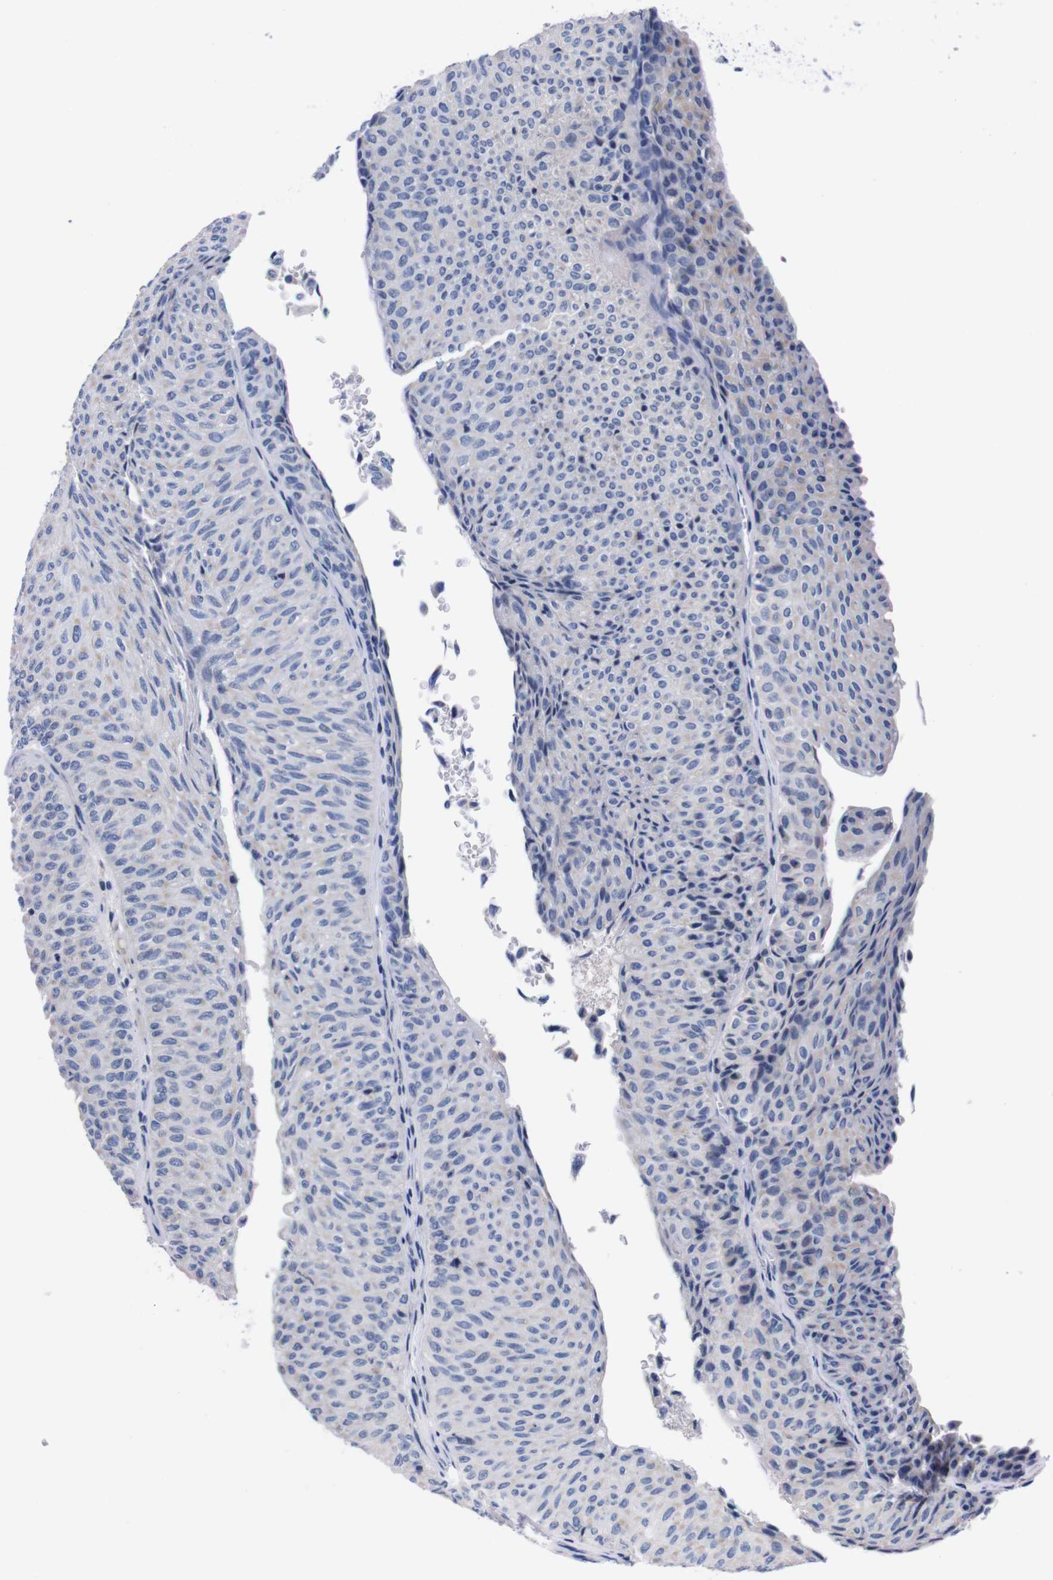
{"staining": {"intensity": "negative", "quantity": "none", "location": "none"}, "tissue": "urothelial cancer", "cell_type": "Tumor cells", "image_type": "cancer", "snomed": [{"axis": "morphology", "description": "Urothelial carcinoma, Low grade"}, {"axis": "topography", "description": "Urinary bladder"}], "caption": "Urothelial cancer was stained to show a protein in brown. There is no significant staining in tumor cells.", "gene": "FAM210A", "patient": {"sex": "male", "age": 78}}